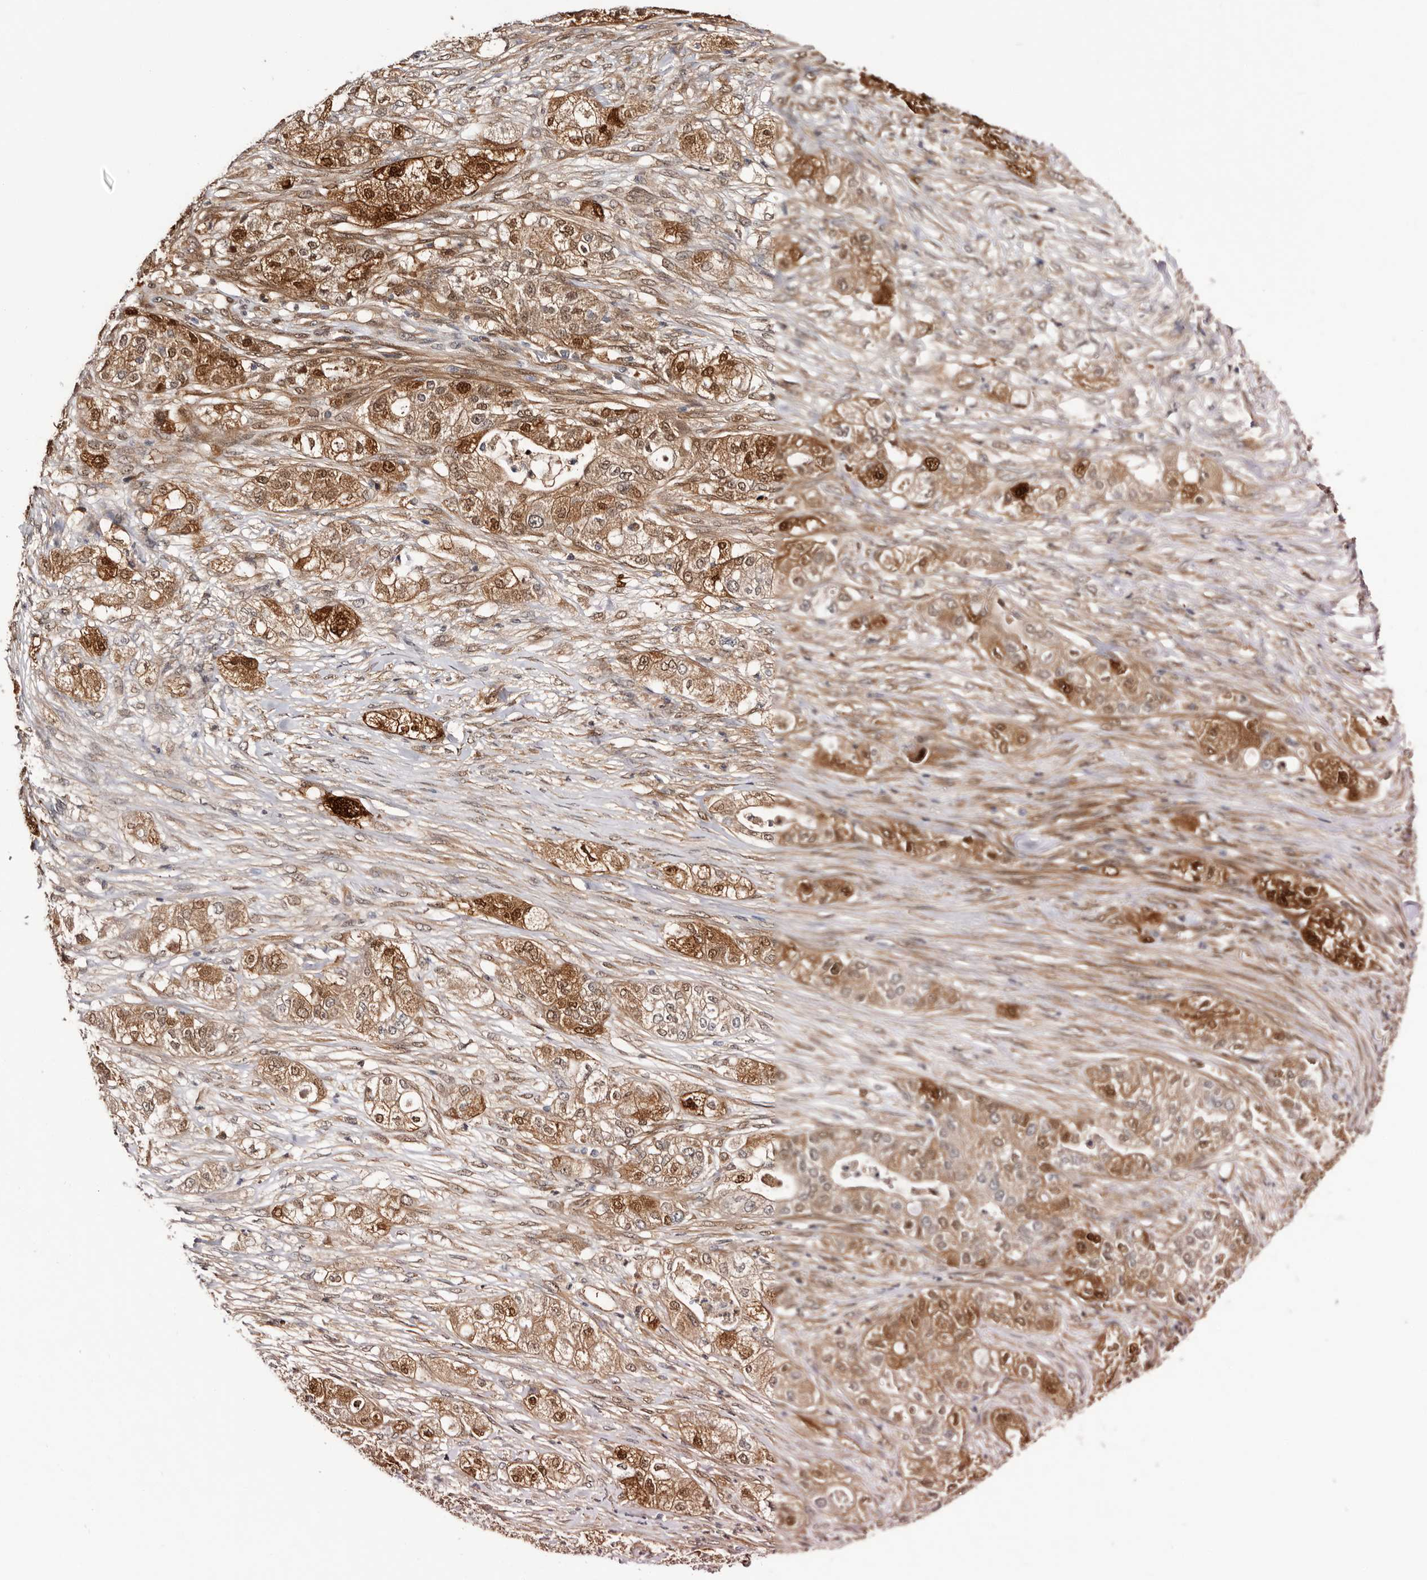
{"staining": {"intensity": "moderate", "quantity": ">75%", "location": "cytoplasmic/membranous,nuclear"}, "tissue": "pancreatic cancer", "cell_type": "Tumor cells", "image_type": "cancer", "snomed": [{"axis": "morphology", "description": "Adenocarcinoma, NOS"}, {"axis": "topography", "description": "Pancreas"}], "caption": "Brown immunohistochemical staining in human pancreatic cancer (adenocarcinoma) reveals moderate cytoplasmic/membranous and nuclear staining in approximately >75% of tumor cells. The protein of interest is stained brown, and the nuclei are stained in blue (DAB (3,3'-diaminobenzidine) IHC with brightfield microscopy, high magnification).", "gene": "TP53I3", "patient": {"sex": "female", "age": 78}}